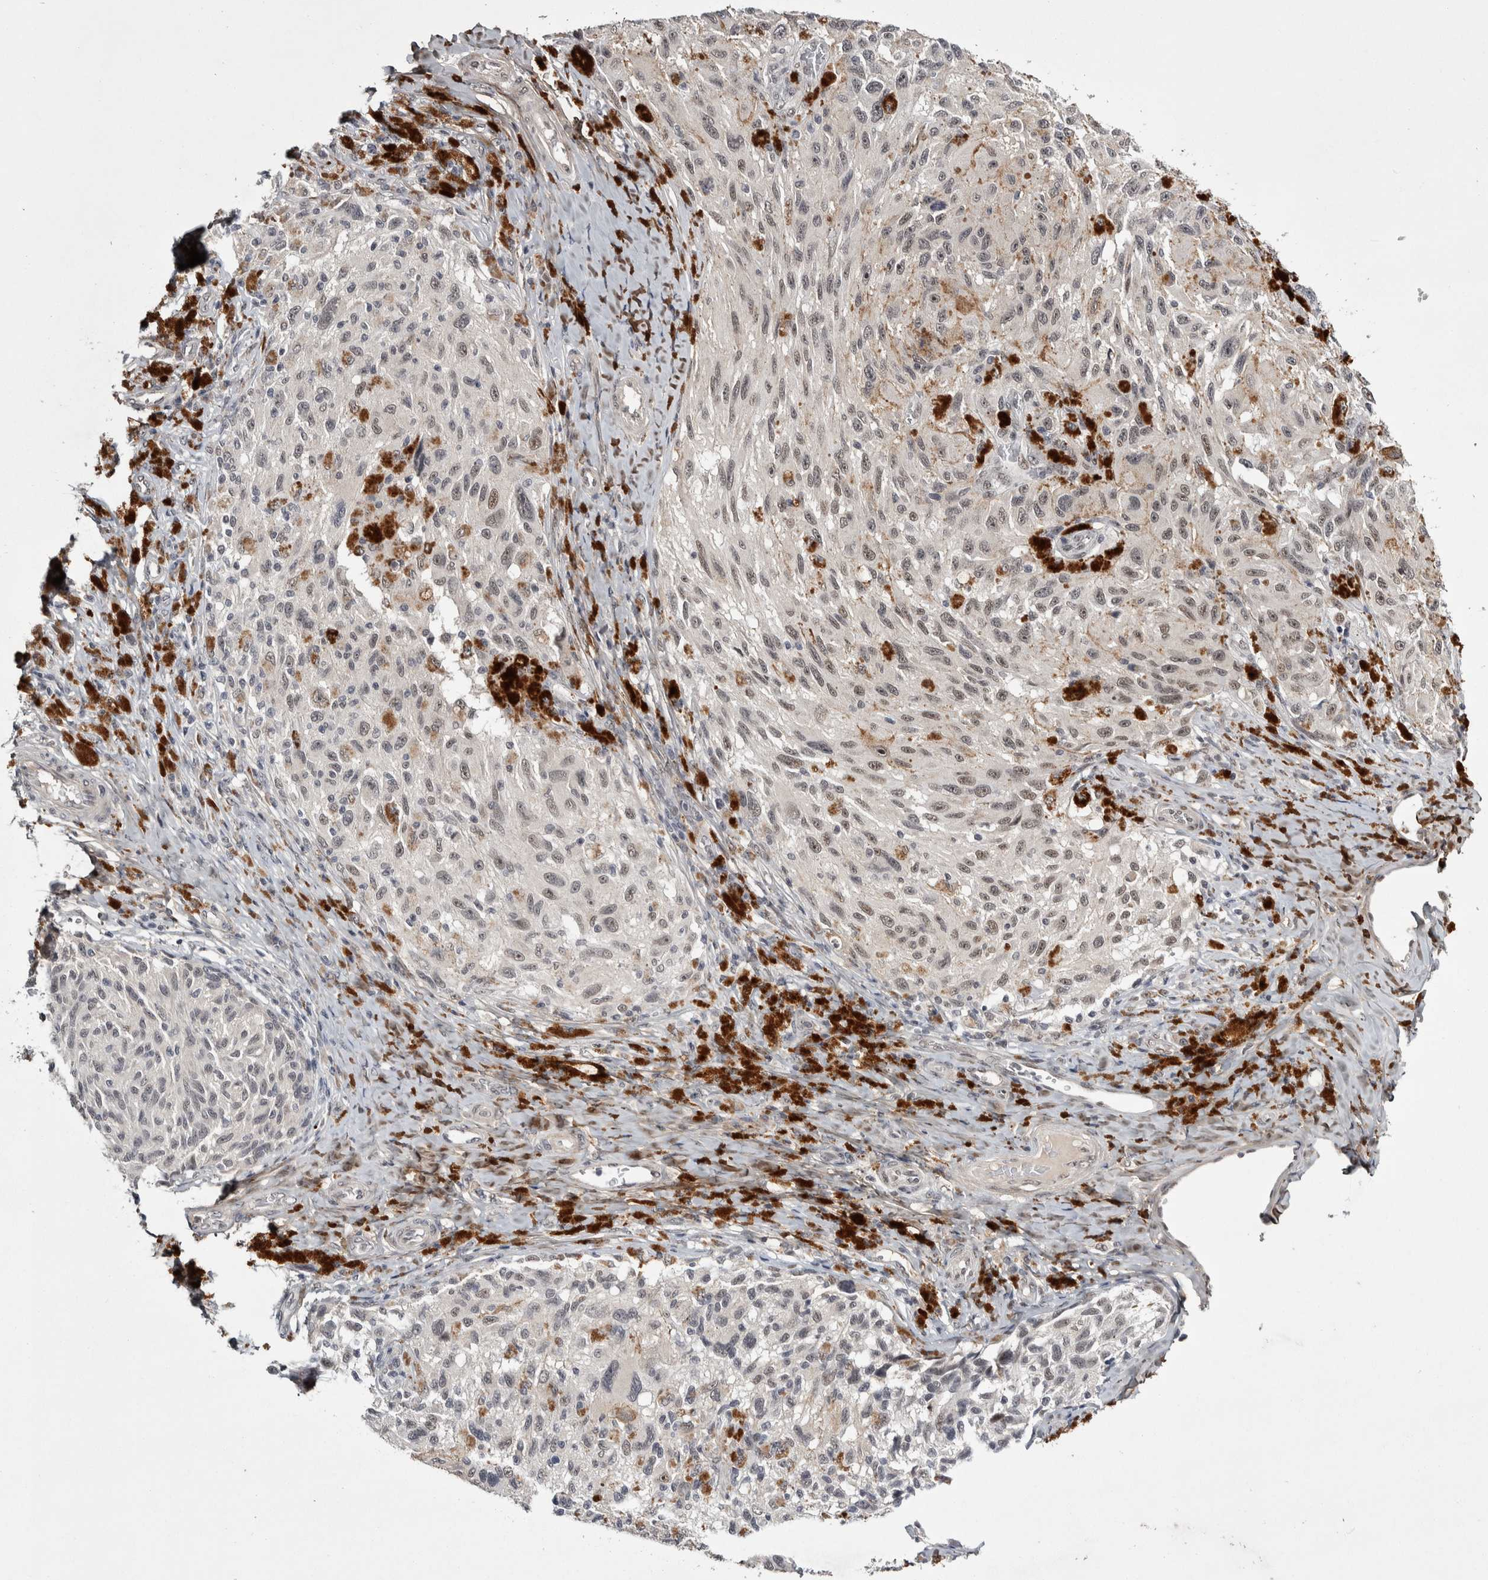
{"staining": {"intensity": "weak", "quantity": "25%-75%", "location": "nuclear"}, "tissue": "melanoma", "cell_type": "Tumor cells", "image_type": "cancer", "snomed": [{"axis": "morphology", "description": "Malignant melanoma, NOS"}, {"axis": "topography", "description": "Skin"}], "caption": "IHC histopathology image of neoplastic tissue: melanoma stained using IHC displays low levels of weak protein expression localized specifically in the nuclear of tumor cells, appearing as a nuclear brown color.", "gene": "ASPN", "patient": {"sex": "female", "age": 73}}